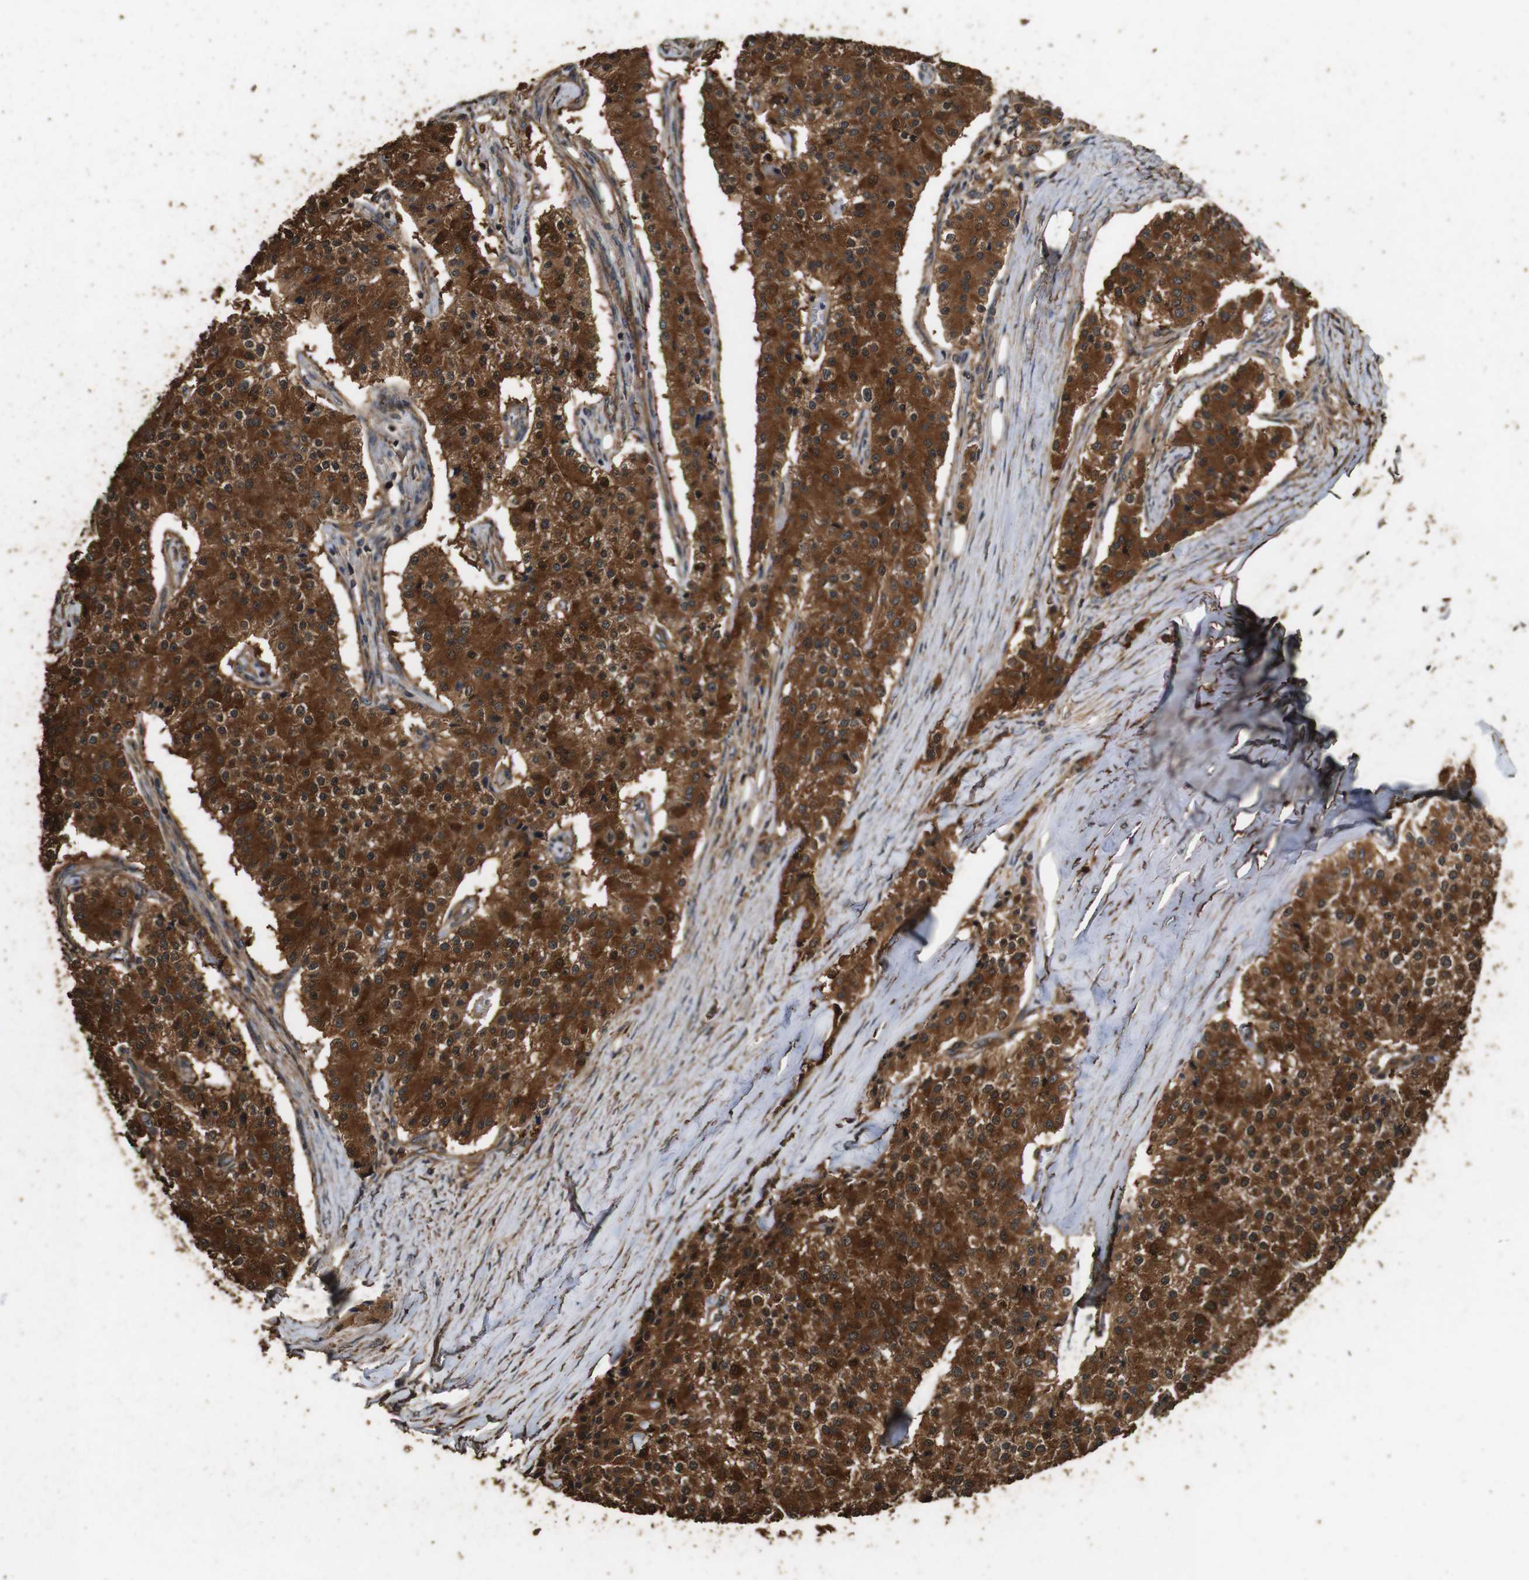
{"staining": {"intensity": "strong", "quantity": ">75%", "location": "cytoplasmic/membranous"}, "tissue": "carcinoid", "cell_type": "Tumor cells", "image_type": "cancer", "snomed": [{"axis": "morphology", "description": "Carcinoid, malignant, NOS"}, {"axis": "topography", "description": "Colon"}], "caption": "Immunohistochemical staining of human carcinoid (malignant) reveals high levels of strong cytoplasmic/membranous staining in approximately >75% of tumor cells. (DAB (3,3'-diaminobenzidine) = brown stain, brightfield microscopy at high magnification).", "gene": "CNPY4", "patient": {"sex": "female", "age": 52}}